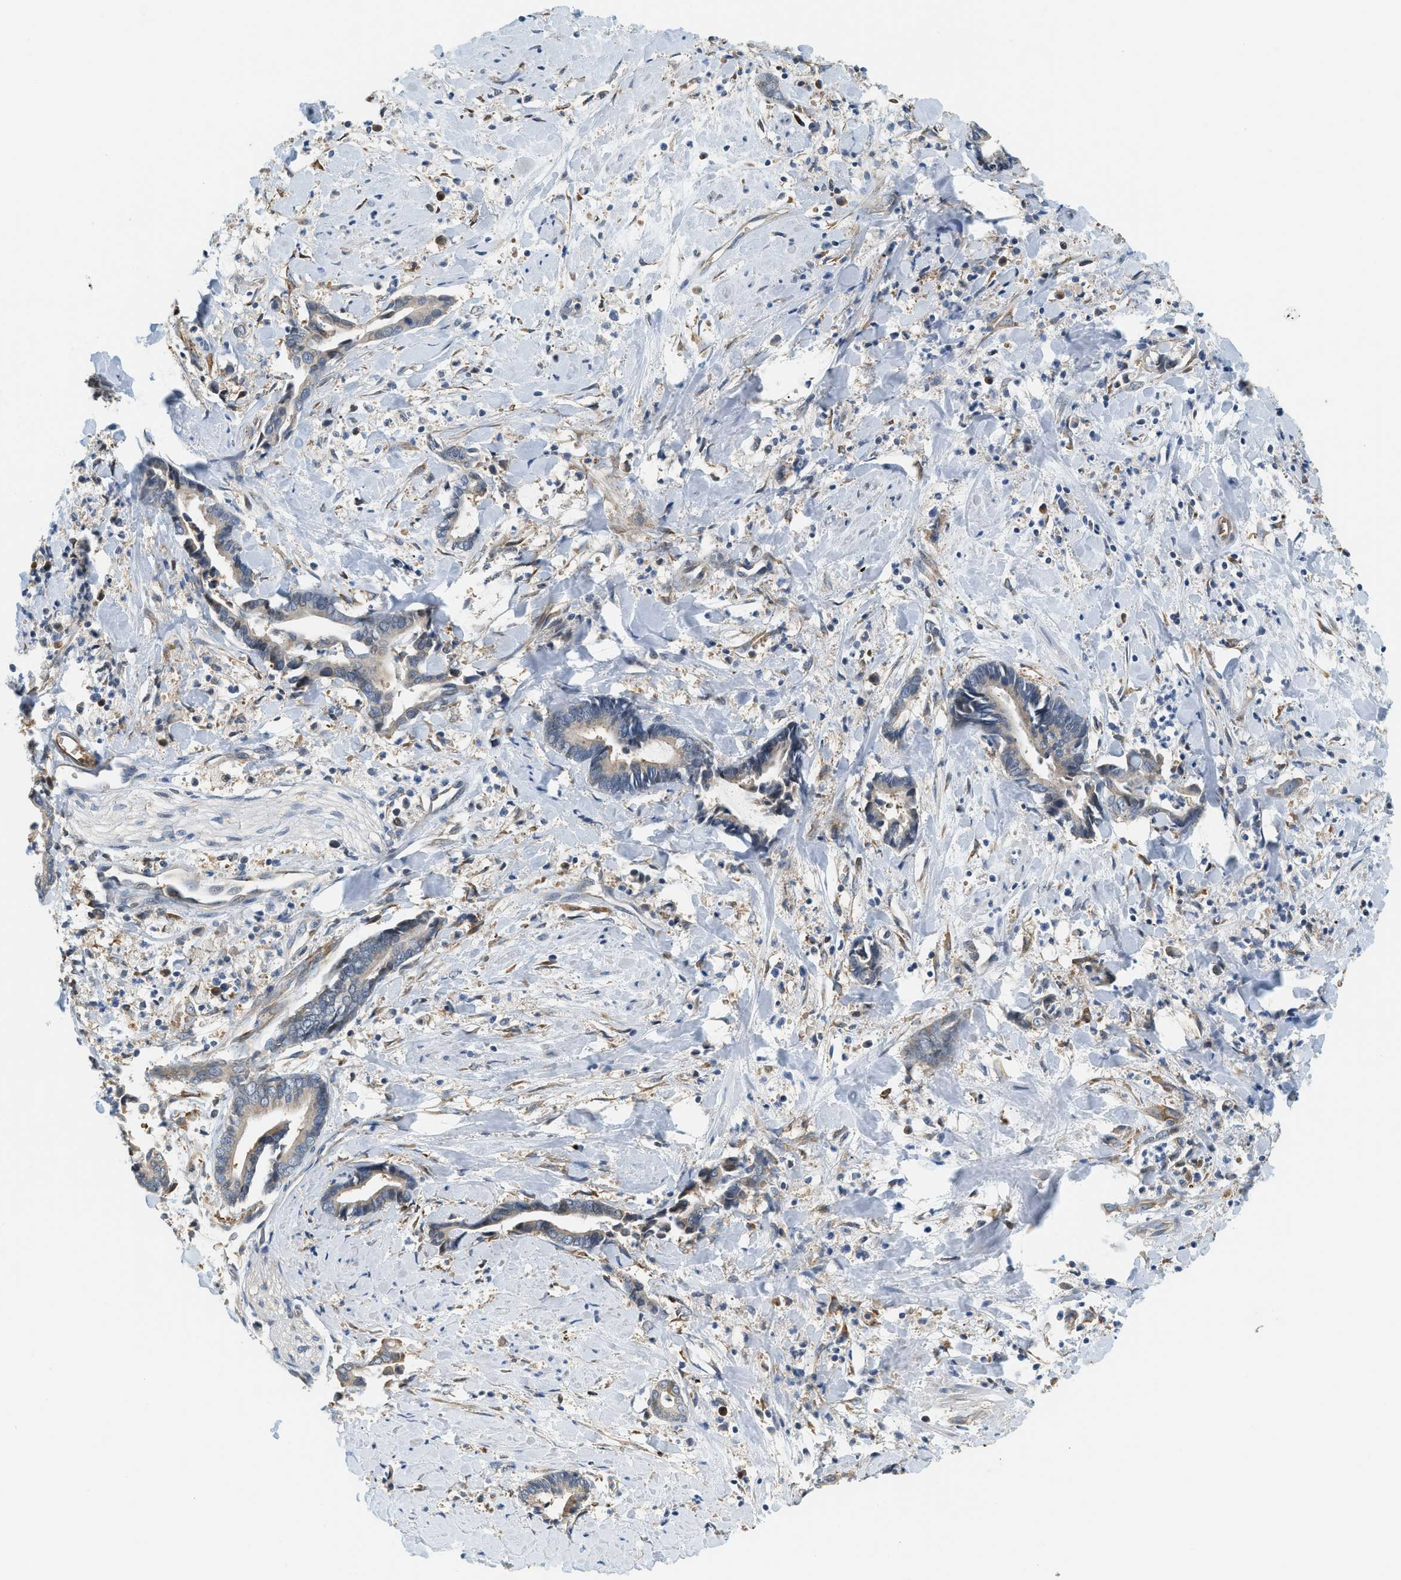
{"staining": {"intensity": "negative", "quantity": "none", "location": "none"}, "tissue": "cervical cancer", "cell_type": "Tumor cells", "image_type": "cancer", "snomed": [{"axis": "morphology", "description": "Adenocarcinoma, NOS"}, {"axis": "topography", "description": "Cervix"}], "caption": "Image shows no protein positivity in tumor cells of cervical cancer tissue. The staining is performed using DAB brown chromogen with nuclei counter-stained in using hematoxylin.", "gene": "CYTH2", "patient": {"sex": "female", "age": 44}}